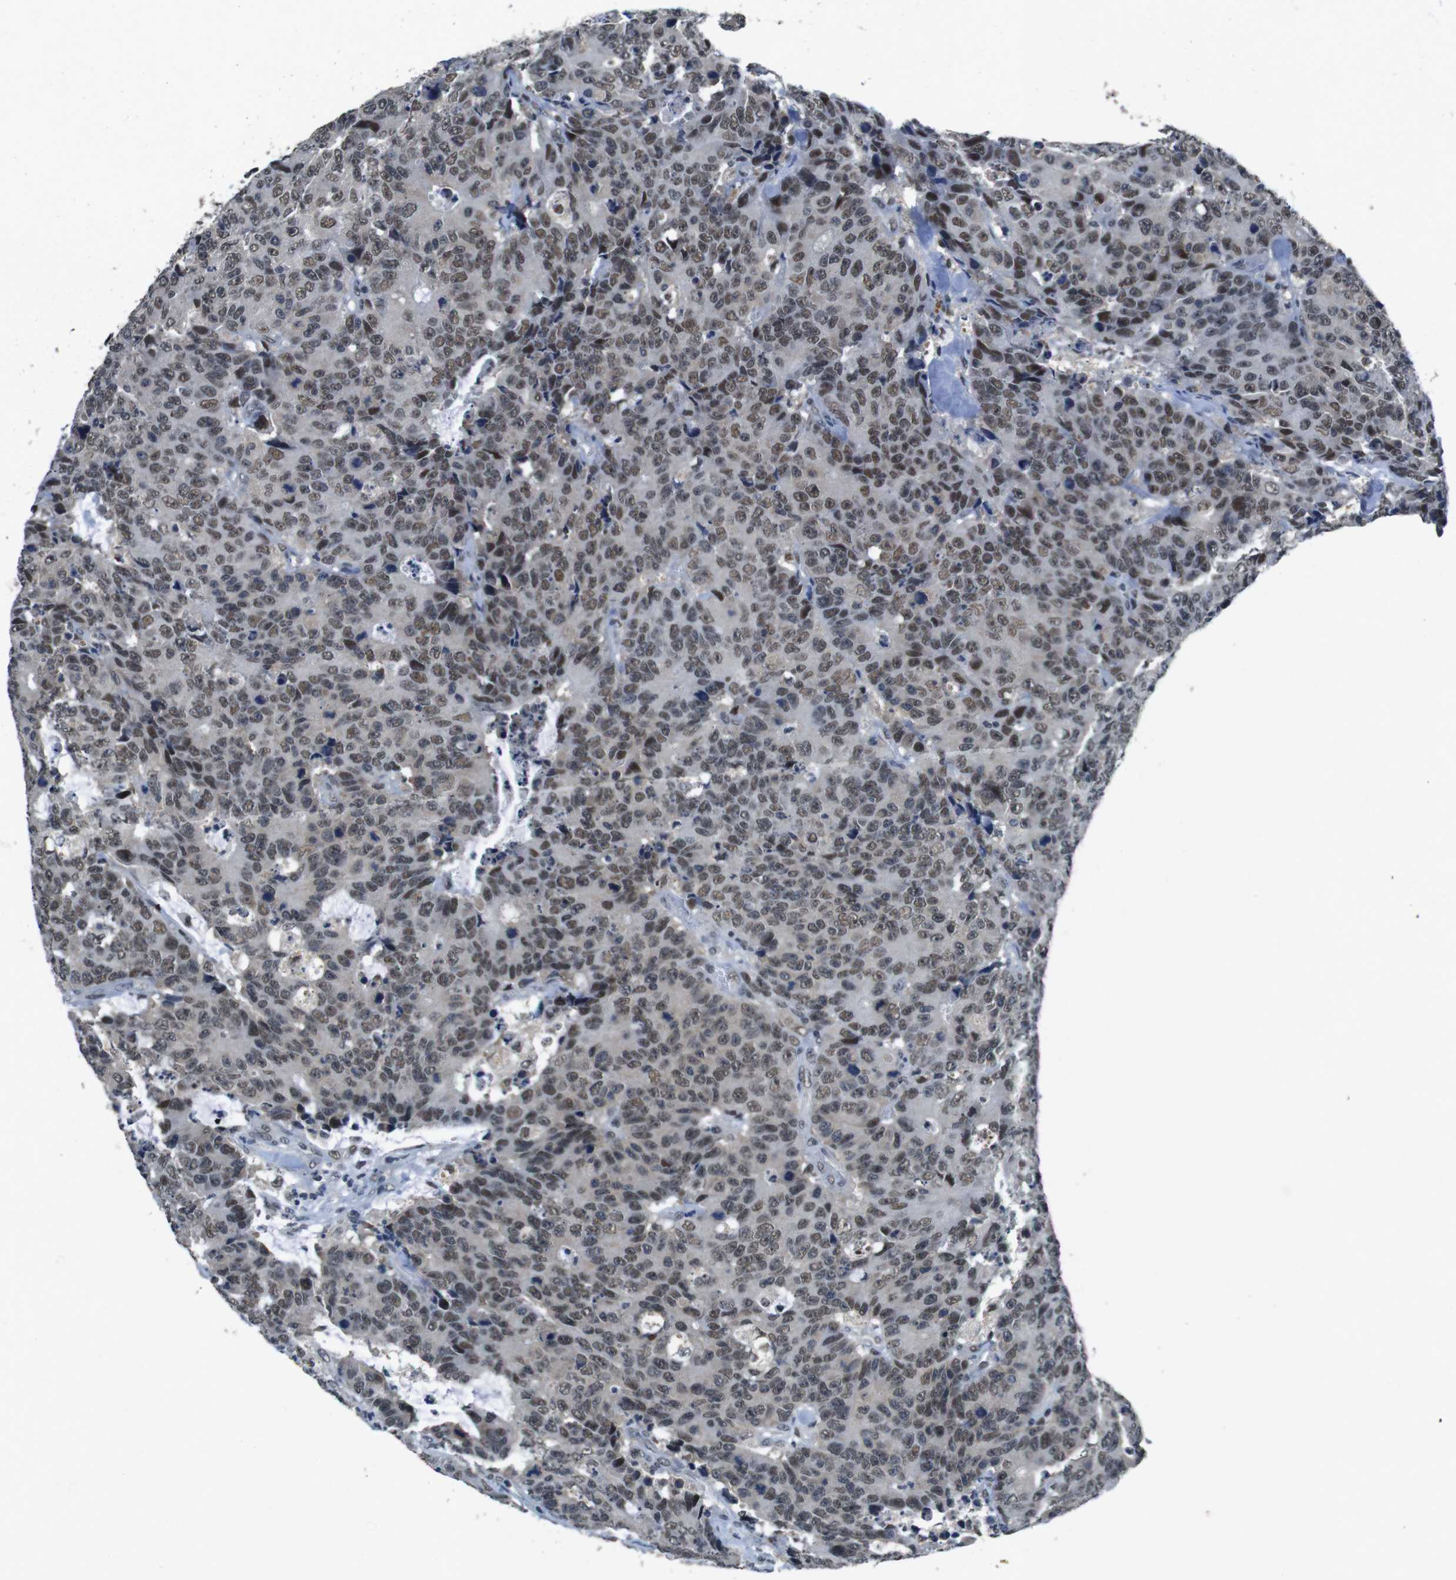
{"staining": {"intensity": "weak", "quantity": ">75%", "location": "nuclear"}, "tissue": "colorectal cancer", "cell_type": "Tumor cells", "image_type": "cancer", "snomed": [{"axis": "morphology", "description": "Adenocarcinoma, NOS"}, {"axis": "topography", "description": "Colon"}], "caption": "An image of human colorectal cancer (adenocarcinoma) stained for a protein reveals weak nuclear brown staining in tumor cells.", "gene": "USP7", "patient": {"sex": "female", "age": 86}}